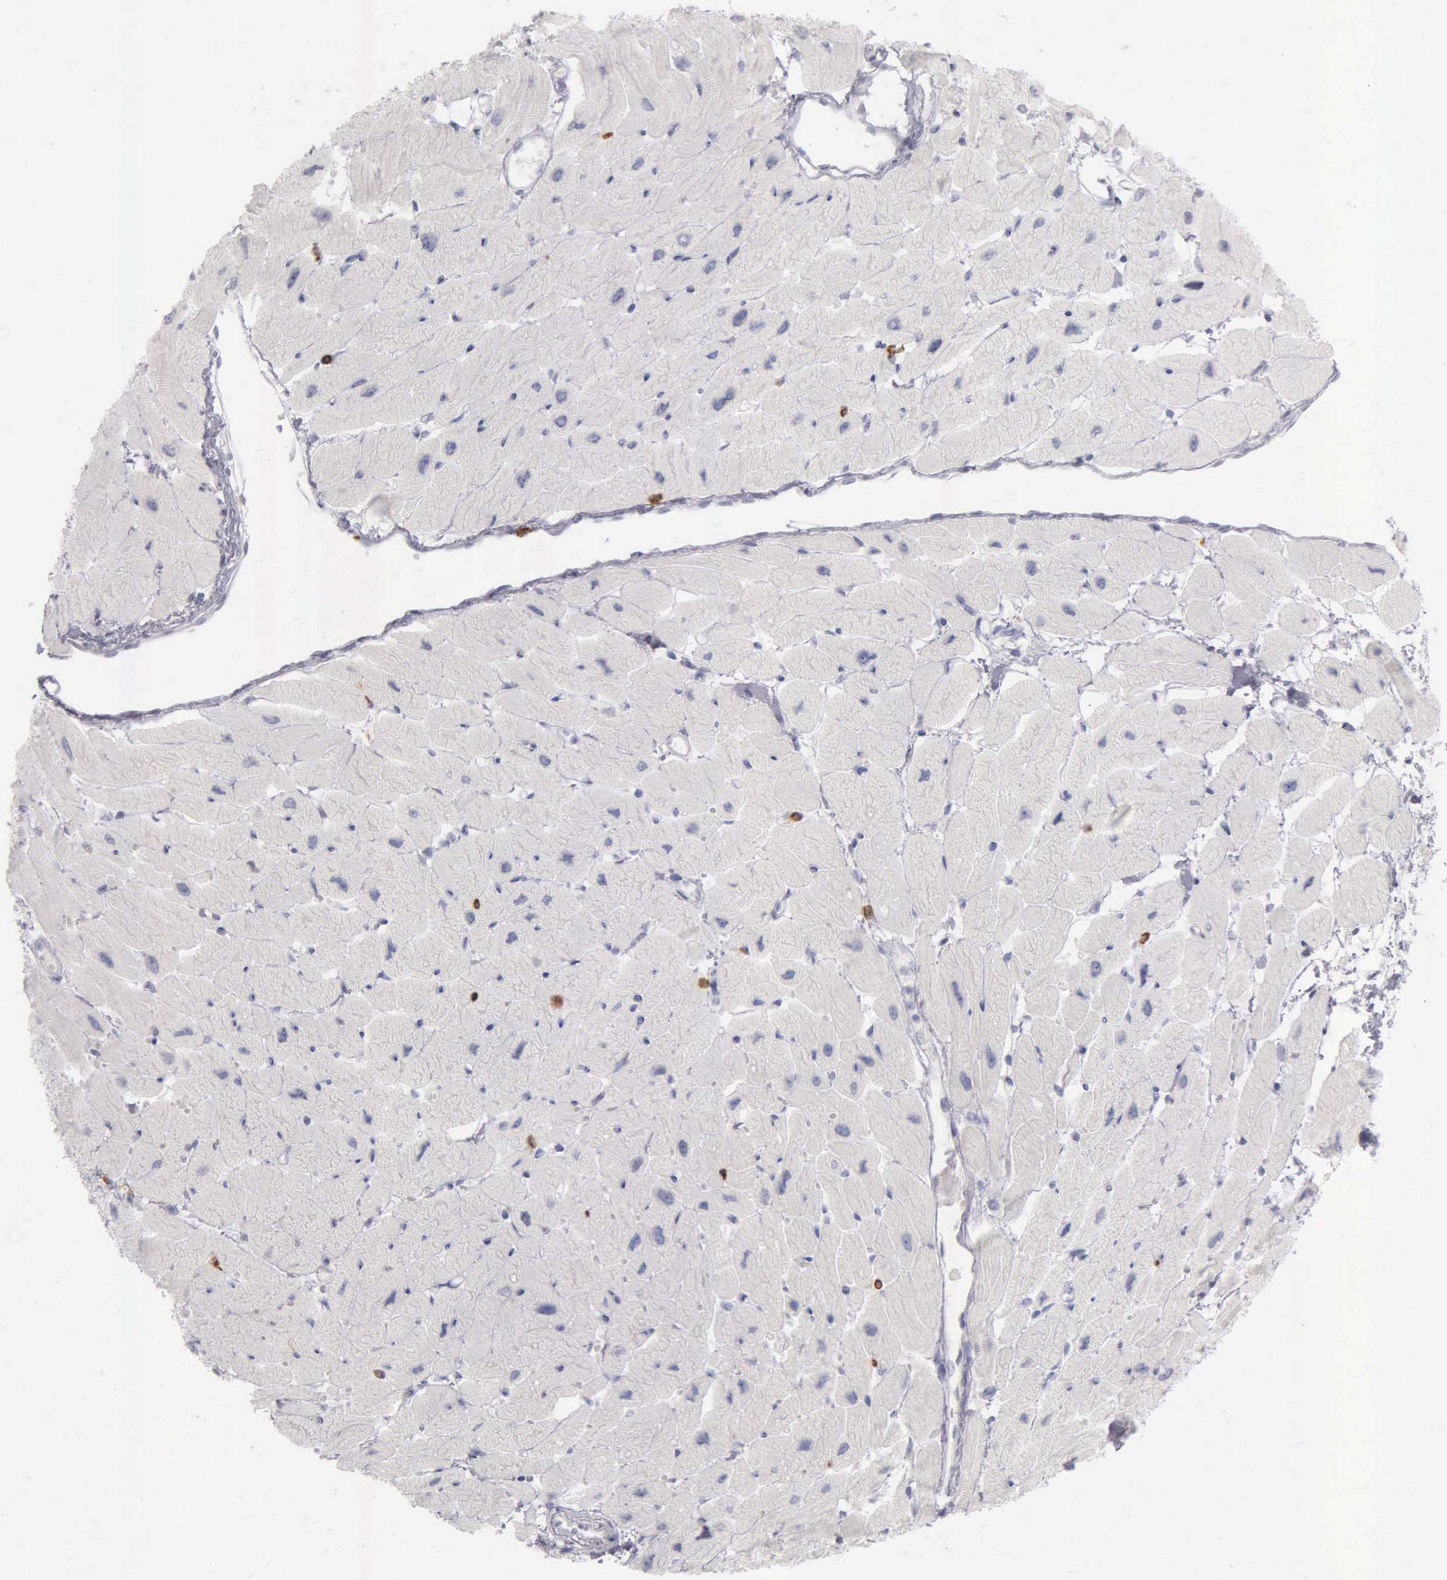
{"staining": {"intensity": "negative", "quantity": "none", "location": "none"}, "tissue": "heart muscle", "cell_type": "Cardiomyocytes", "image_type": "normal", "snomed": [{"axis": "morphology", "description": "Normal tissue, NOS"}, {"axis": "topography", "description": "Heart"}], "caption": "A high-resolution micrograph shows IHC staining of normal heart muscle, which displays no significant staining in cardiomyocytes.", "gene": "CD3E", "patient": {"sex": "female", "age": 54}}